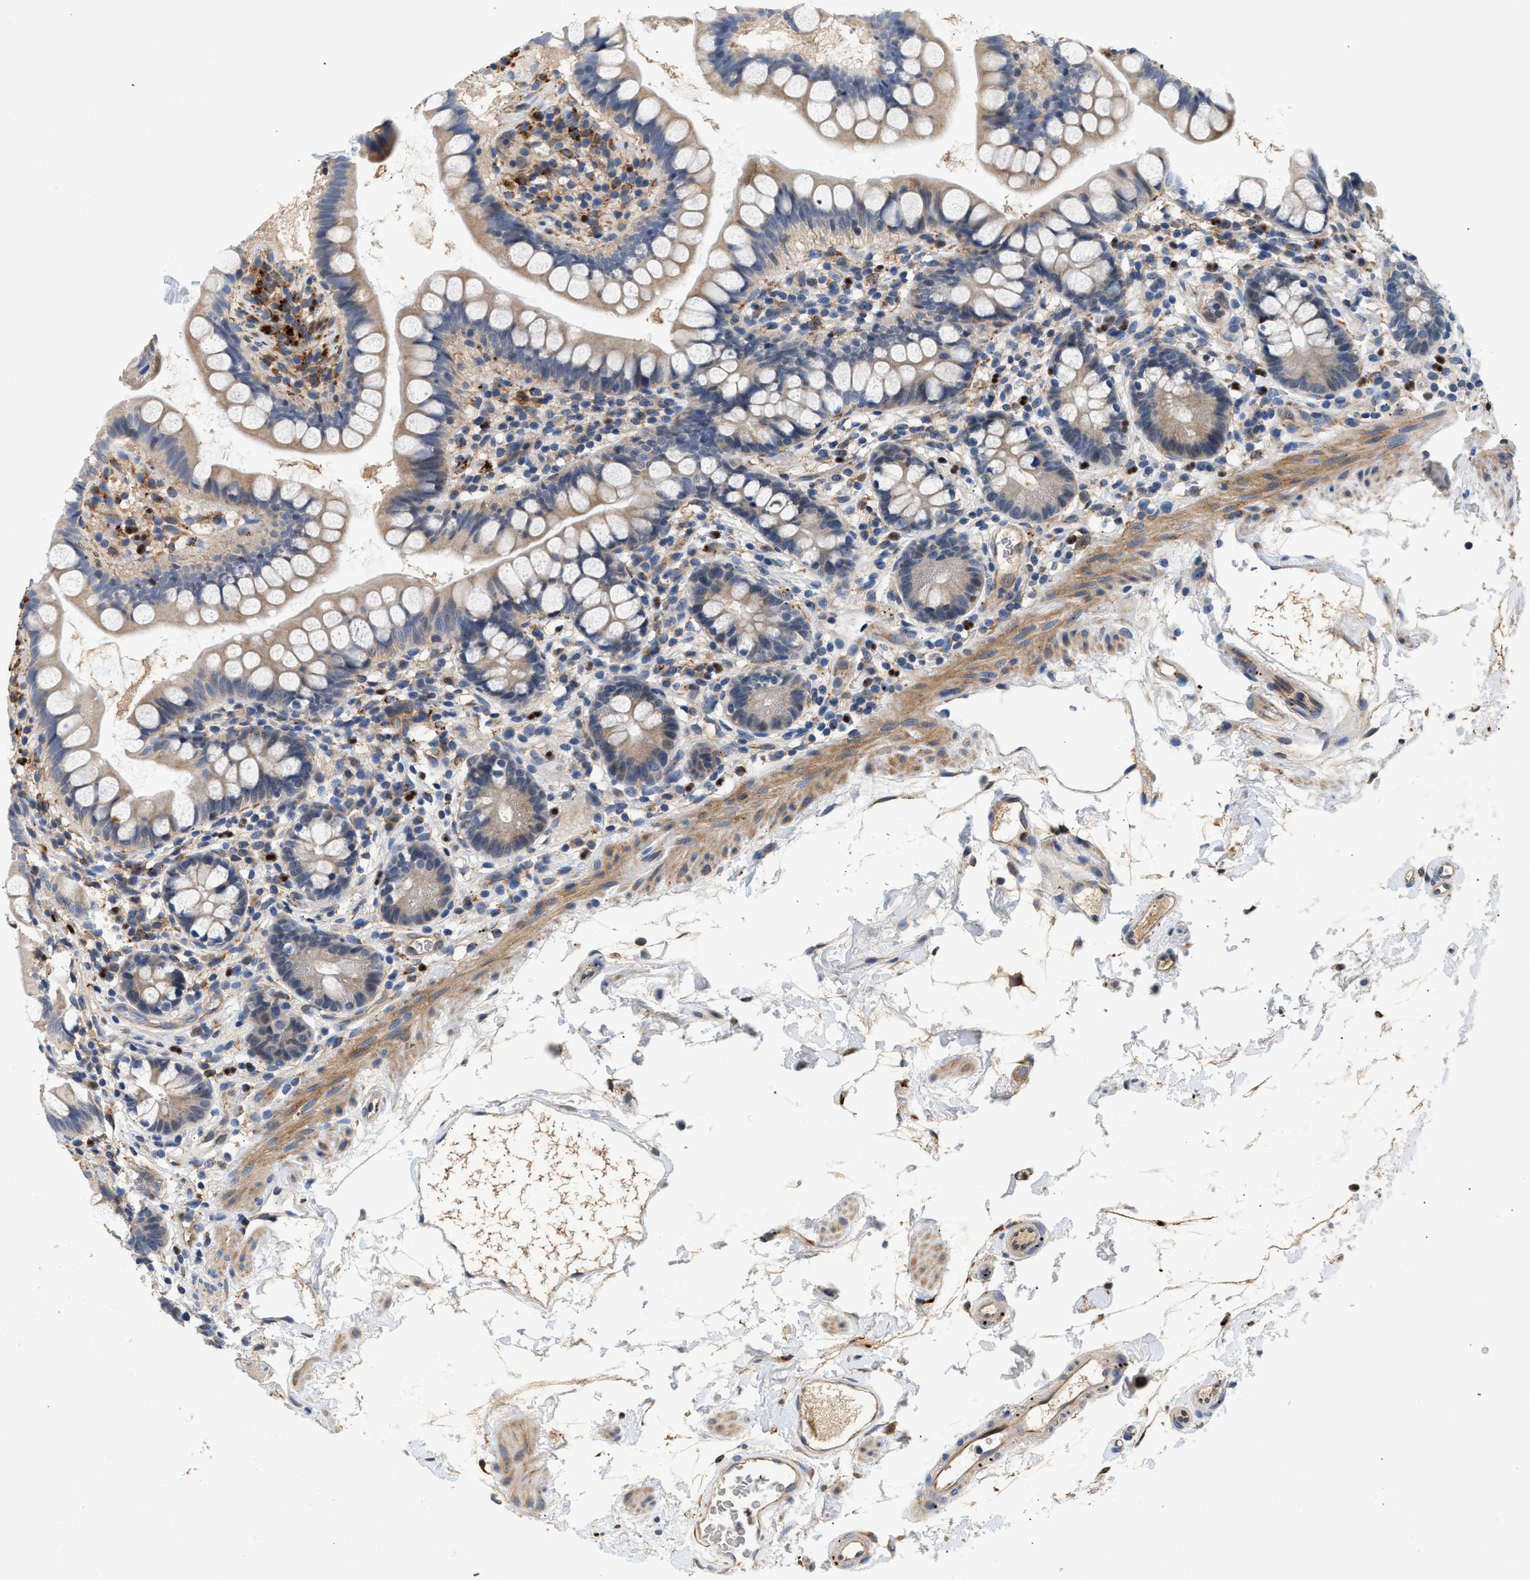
{"staining": {"intensity": "weak", "quantity": "<25%", "location": "cytoplasmic/membranous"}, "tissue": "small intestine", "cell_type": "Glandular cells", "image_type": "normal", "snomed": [{"axis": "morphology", "description": "Normal tissue, NOS"}, {"axis": "topography", "description": "Small intestine"}], "caption": "DAB (3,3'-diaminobenzidine) immunohistochemical staining of benign small intestine reveals no significant staining in glandular cells.", "gene": "PPM1L", "patient": {"sex": "female", "age": 84}}